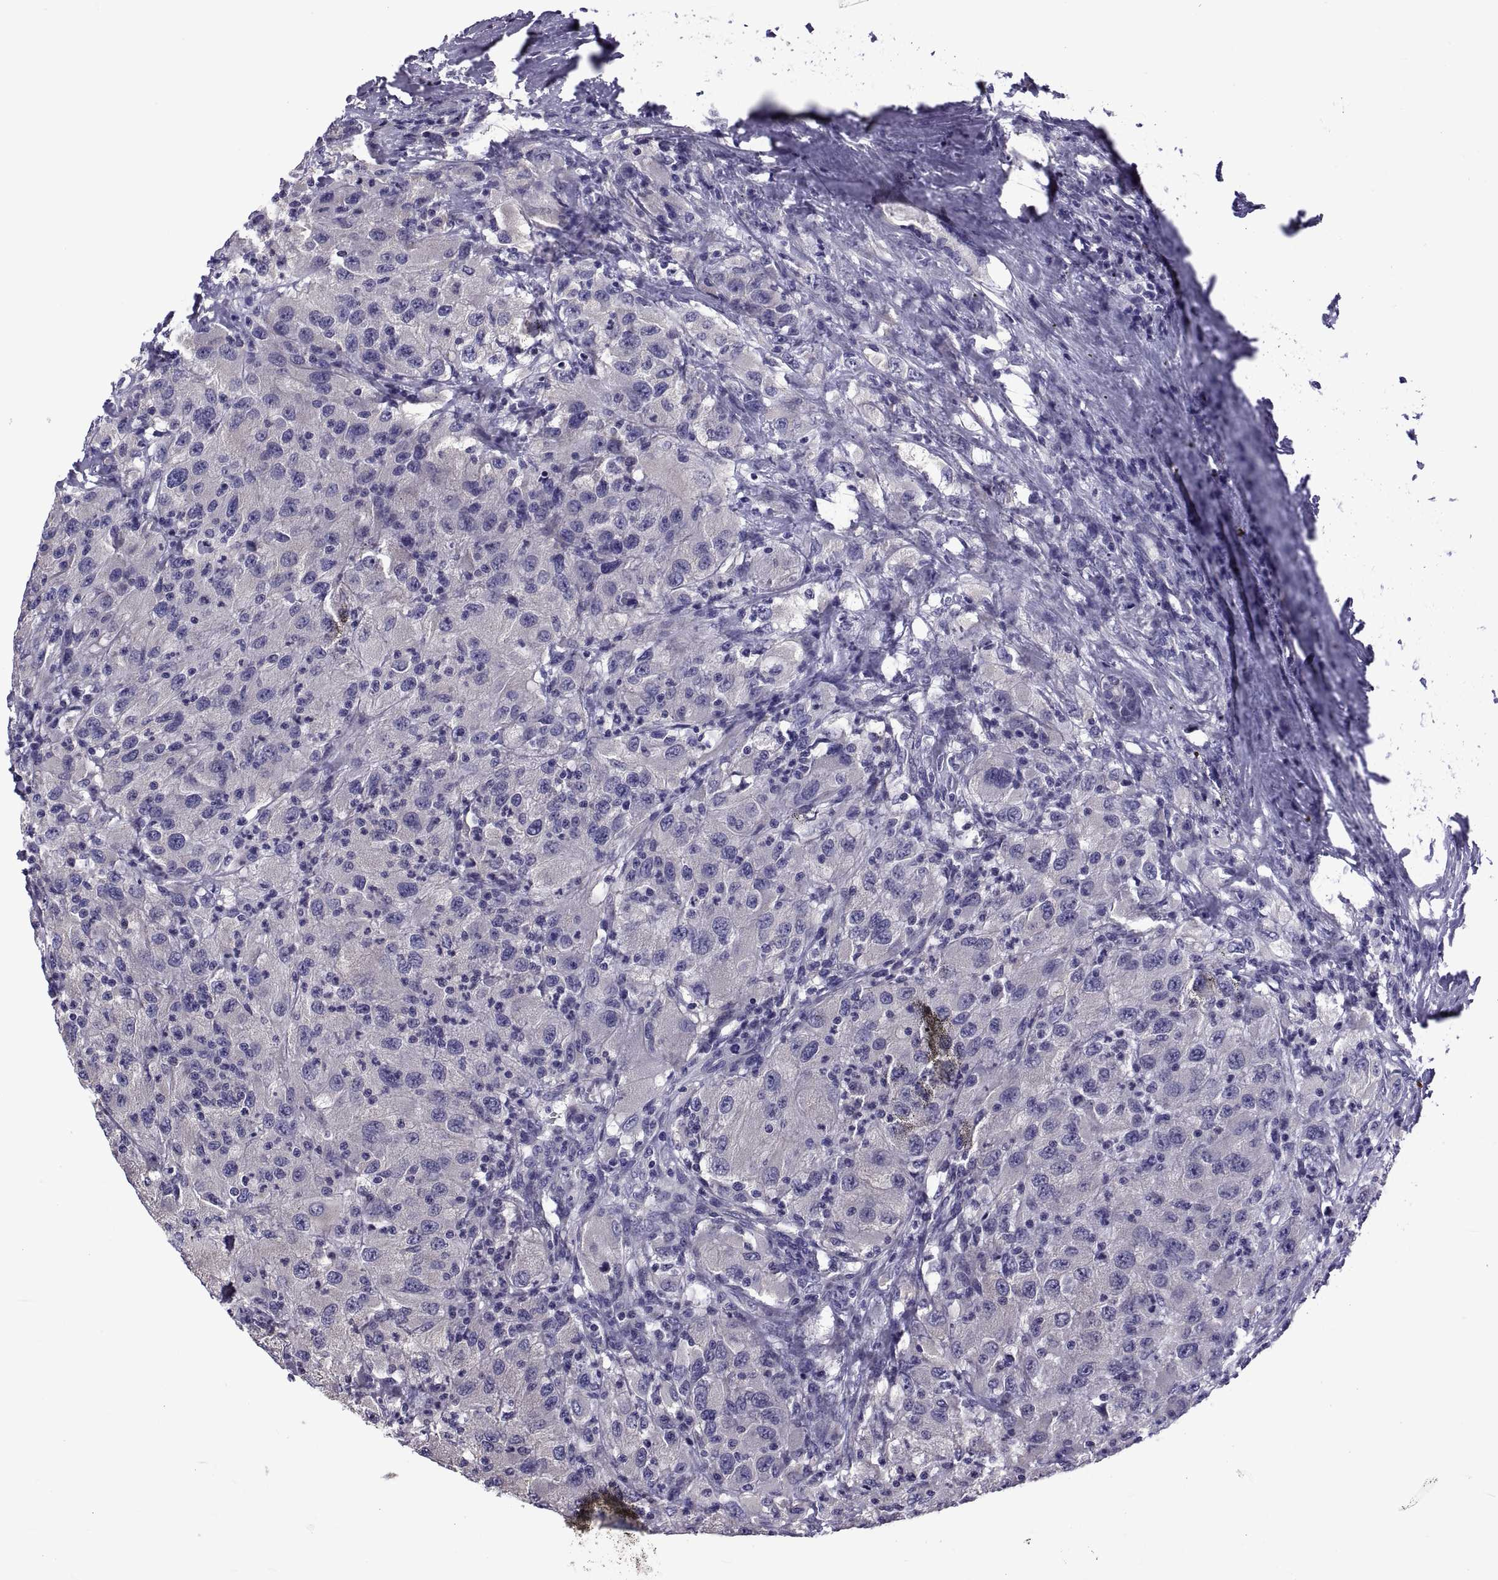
{"staining": {"intensity": "negative", "quantity": "none", "location": "none"}, "tissue": "renal cancer", "cell_type": "Tumor cells", "image_type": "cancer", "snomed": [{"axis": "morphology", "description": "Adenocarcinoma, NOS"}, {"axis": "topography", "description": "Kidney"}], "caption": "This micrograph is of renal adenocarcinoma stained with immunohistochemistry (IHC) to label a protein in brown with the nuclei are counter-stained blue. There is no positivity in tumor cells.", "gene": "TMC3", "patient": {"sex": "female", "age": 67}}